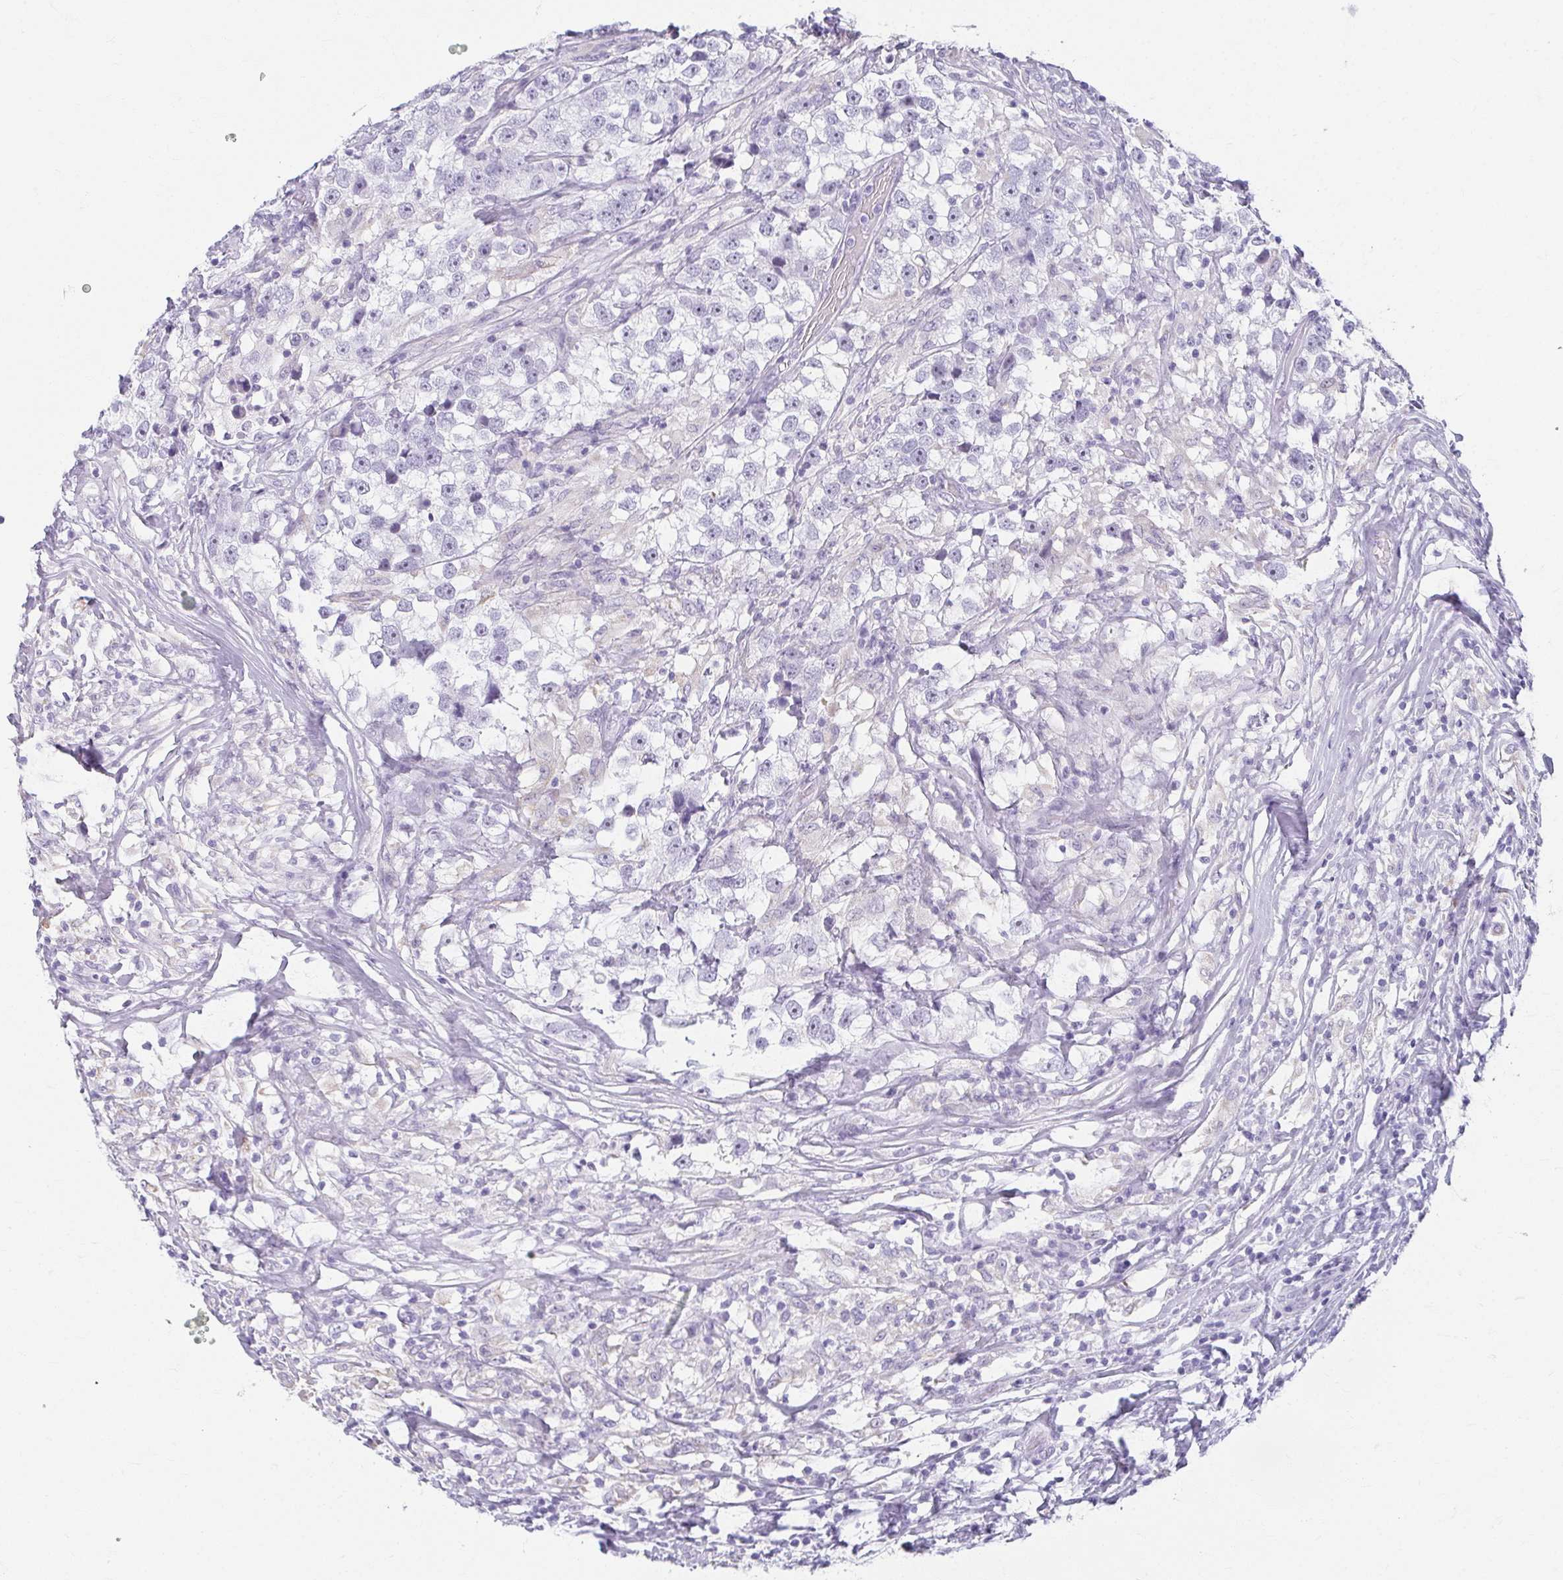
{"staining": {"intensity": "negative", "quantity": "none", "location": "none"}, "tissue": "testis cancer", "cell_type": "Tumor cells", "image_type": "cancer", "snomed": [{"axis": "morphology", "description": "Seminoma, NOS"}, {"axis": "topography", "description": "Testis"}], "caption": "Immunohistochemical staining of testis cancer displays no significant staining in tumor cells.", "gene": "MOBP", "patient": {"sex": "male", "age": 46}}